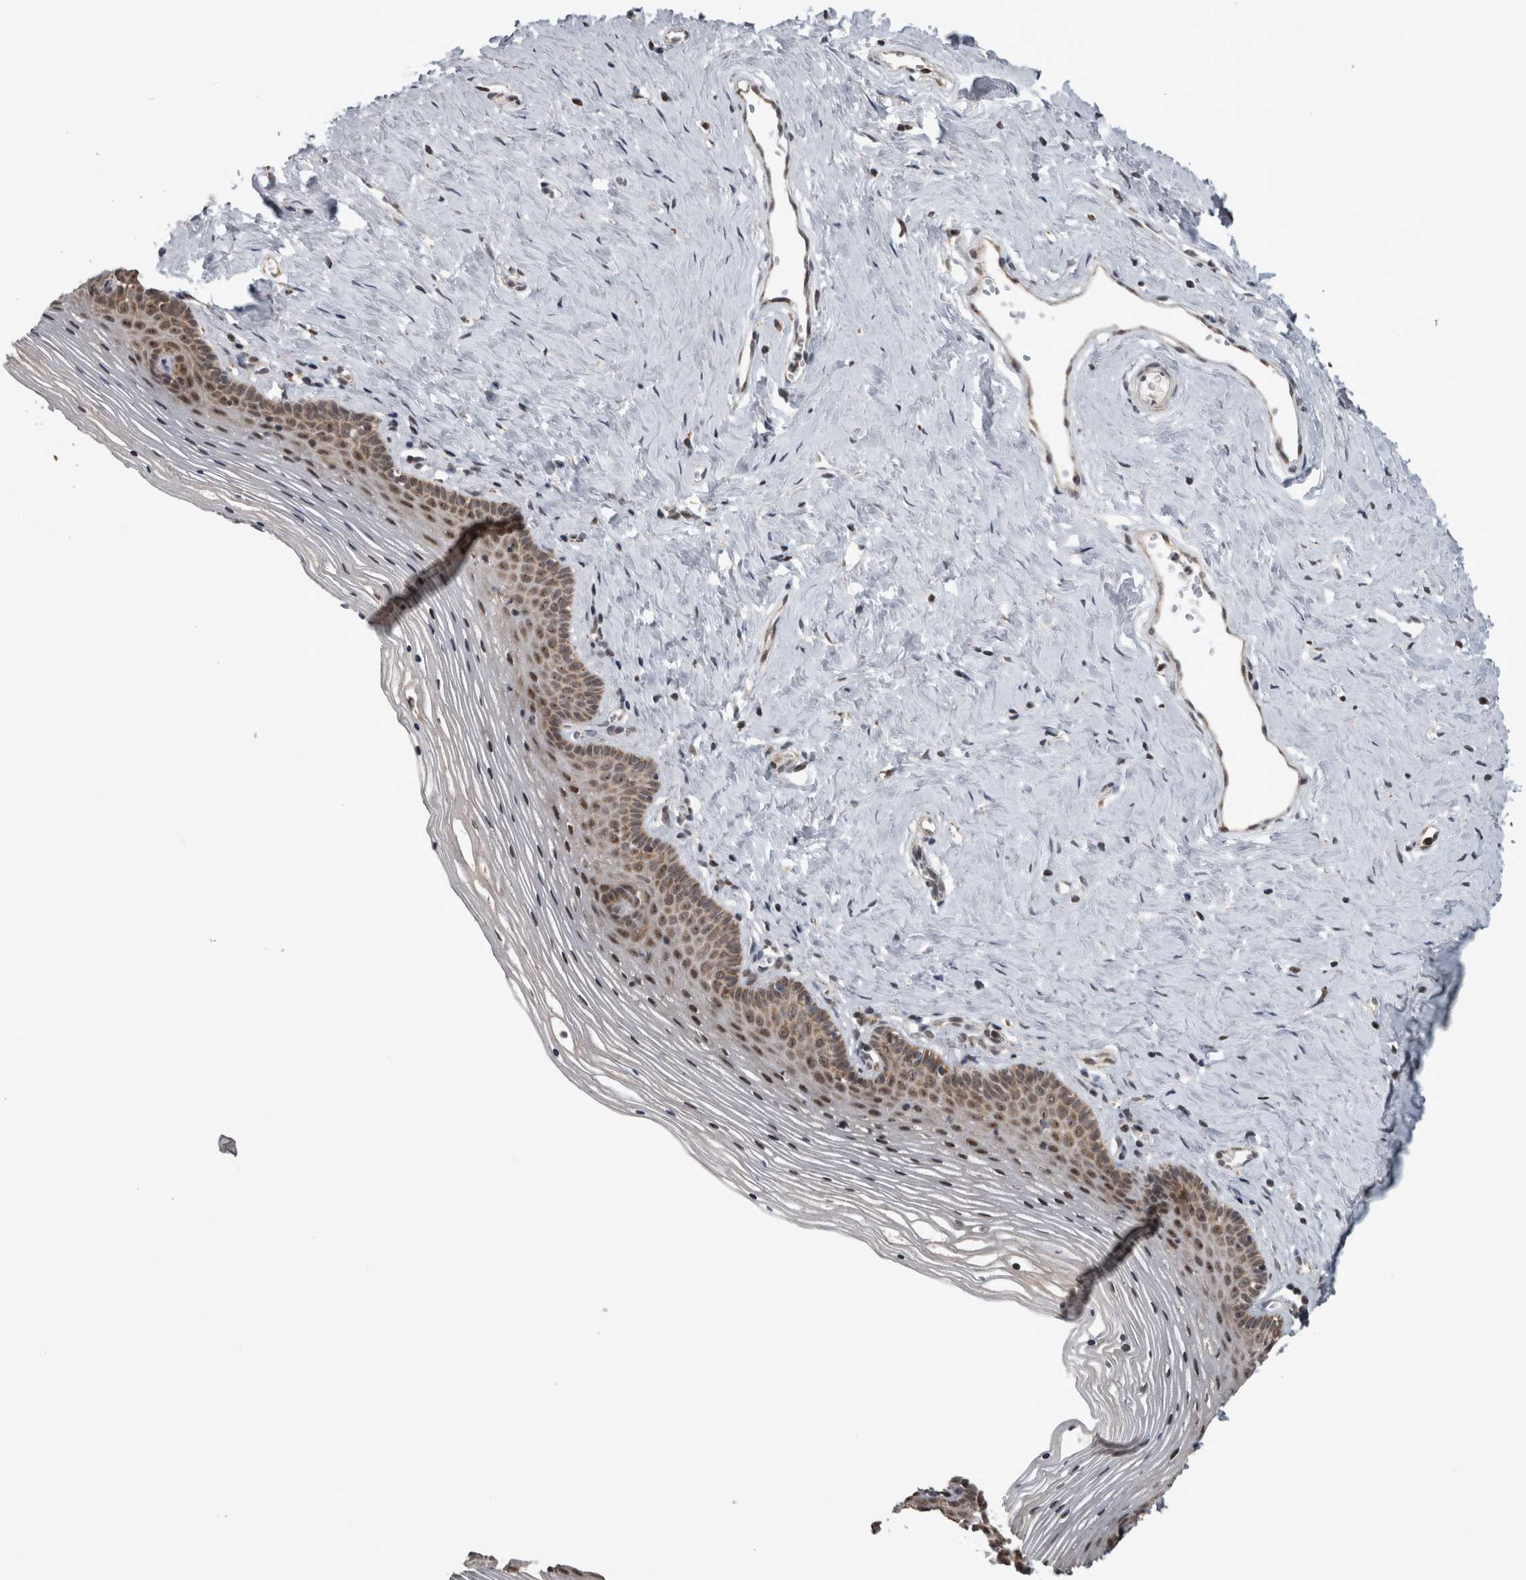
{"staining": {"intensity": "moderate", "quantity": "<25%", "location": "cytoplasmic/membranous,nuclear"}, "tissue": "vagina", "cell_type": "Squamous epithelial cells", "image_type": "normal", "snomed": [{"axis": "morphology", "description": "Normal tissue, NOS"}, {"axis": "topography", "description": "Vagina"}], "caption": "High-magnification brightfield microscopy of benign vagina stained with DAB (3,3'-diaminobenzidine) (brown) and counterstained with hematoxylin (blue). squamous epithelial cells exhibit moderate cytoplasmic/membranous,nuclear expression is present in about<25% of cells.", "gene": "OR2K2", "patient": {"sex": "female", "age": 32}}